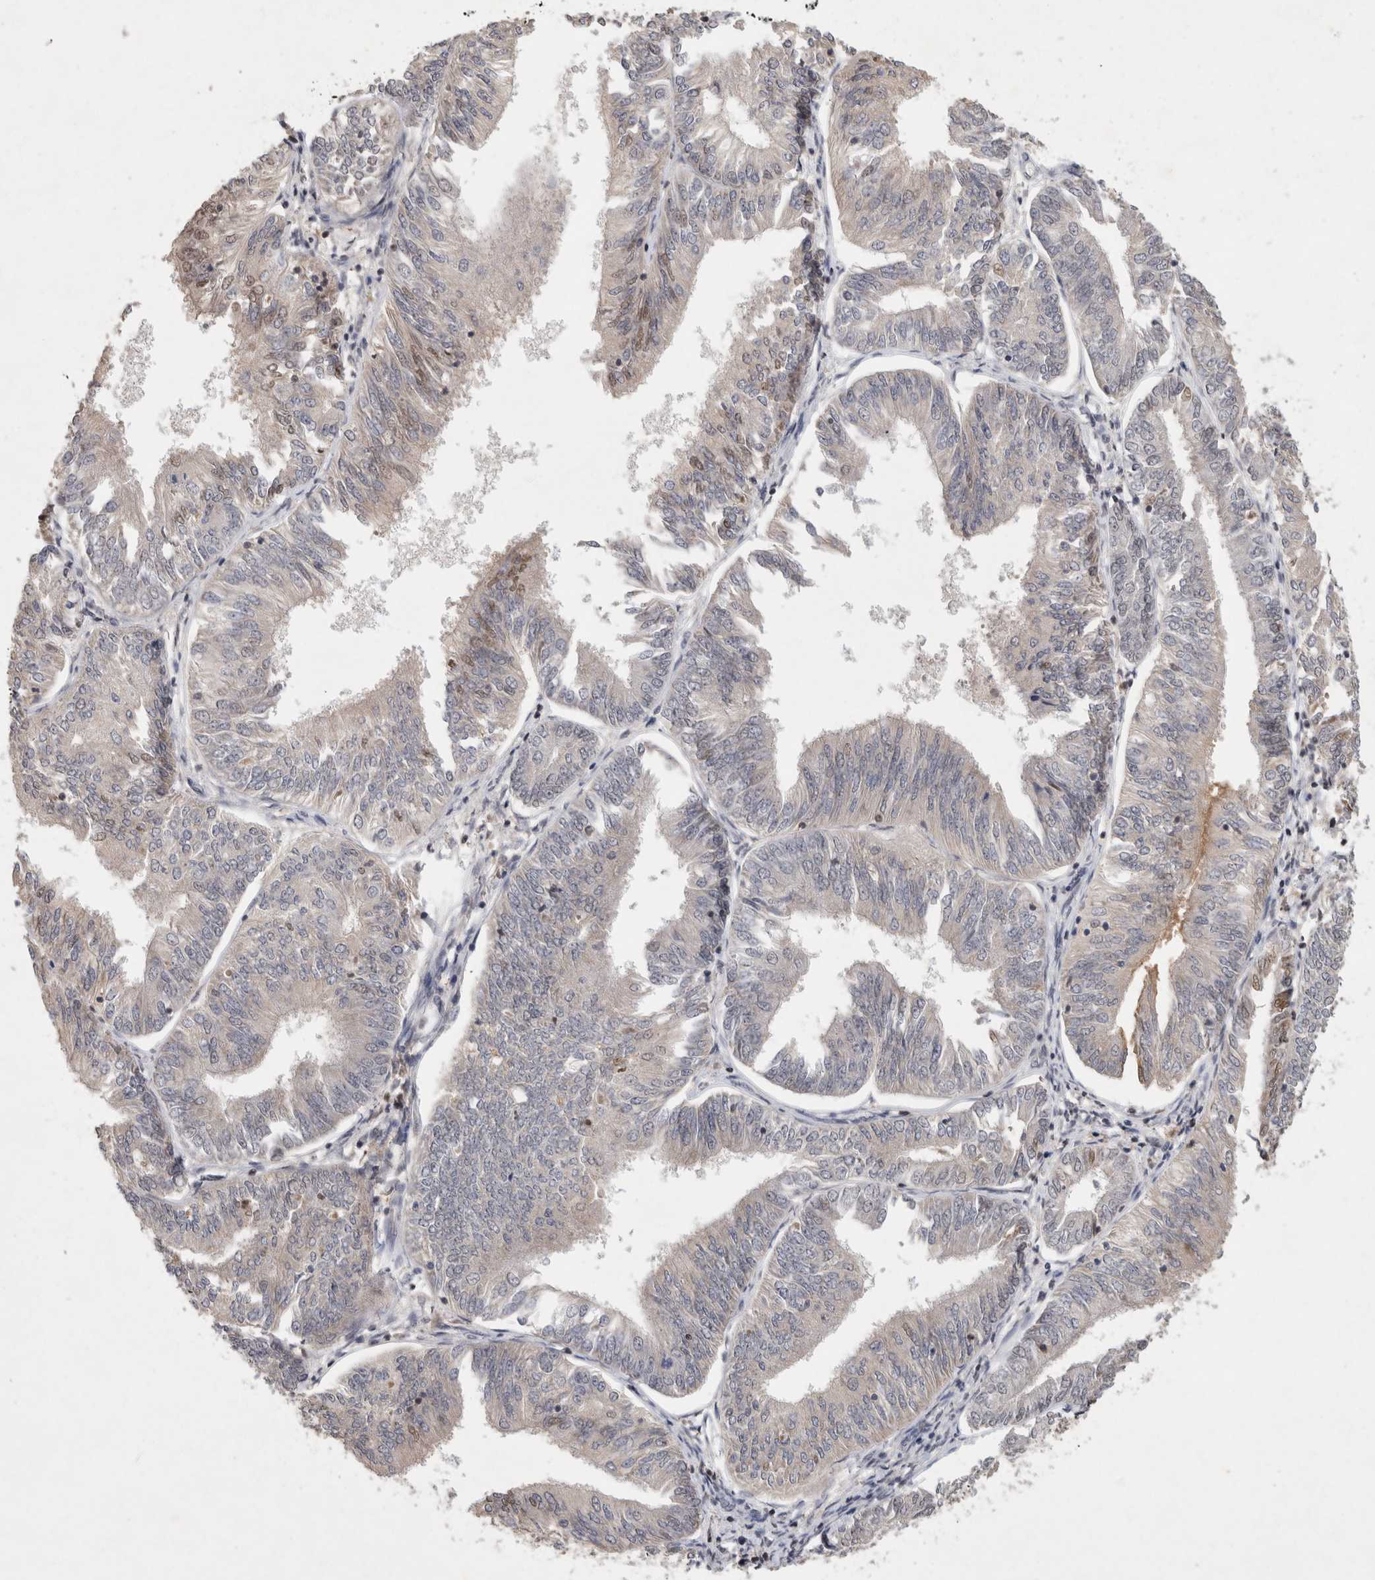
{"staining": {"intensity": "weak", "quantity": "<25%", "location": "nuclear"}, "tissue": "endometrial cancer", "cell_type": "Tumor cells", "image_type": "cancer", "snomed": [{"axis": "morphology", "description": "Adenocarcinoma, NOS"}, {"axis": "topography", "description": "Endometrium"}], "caption": "Immunohistochemistry of endometrial adenocarcinoma displays no staining in tumor cells.", "gene": "XRCC5", "patient": {"sex": "female", "age": 58}}